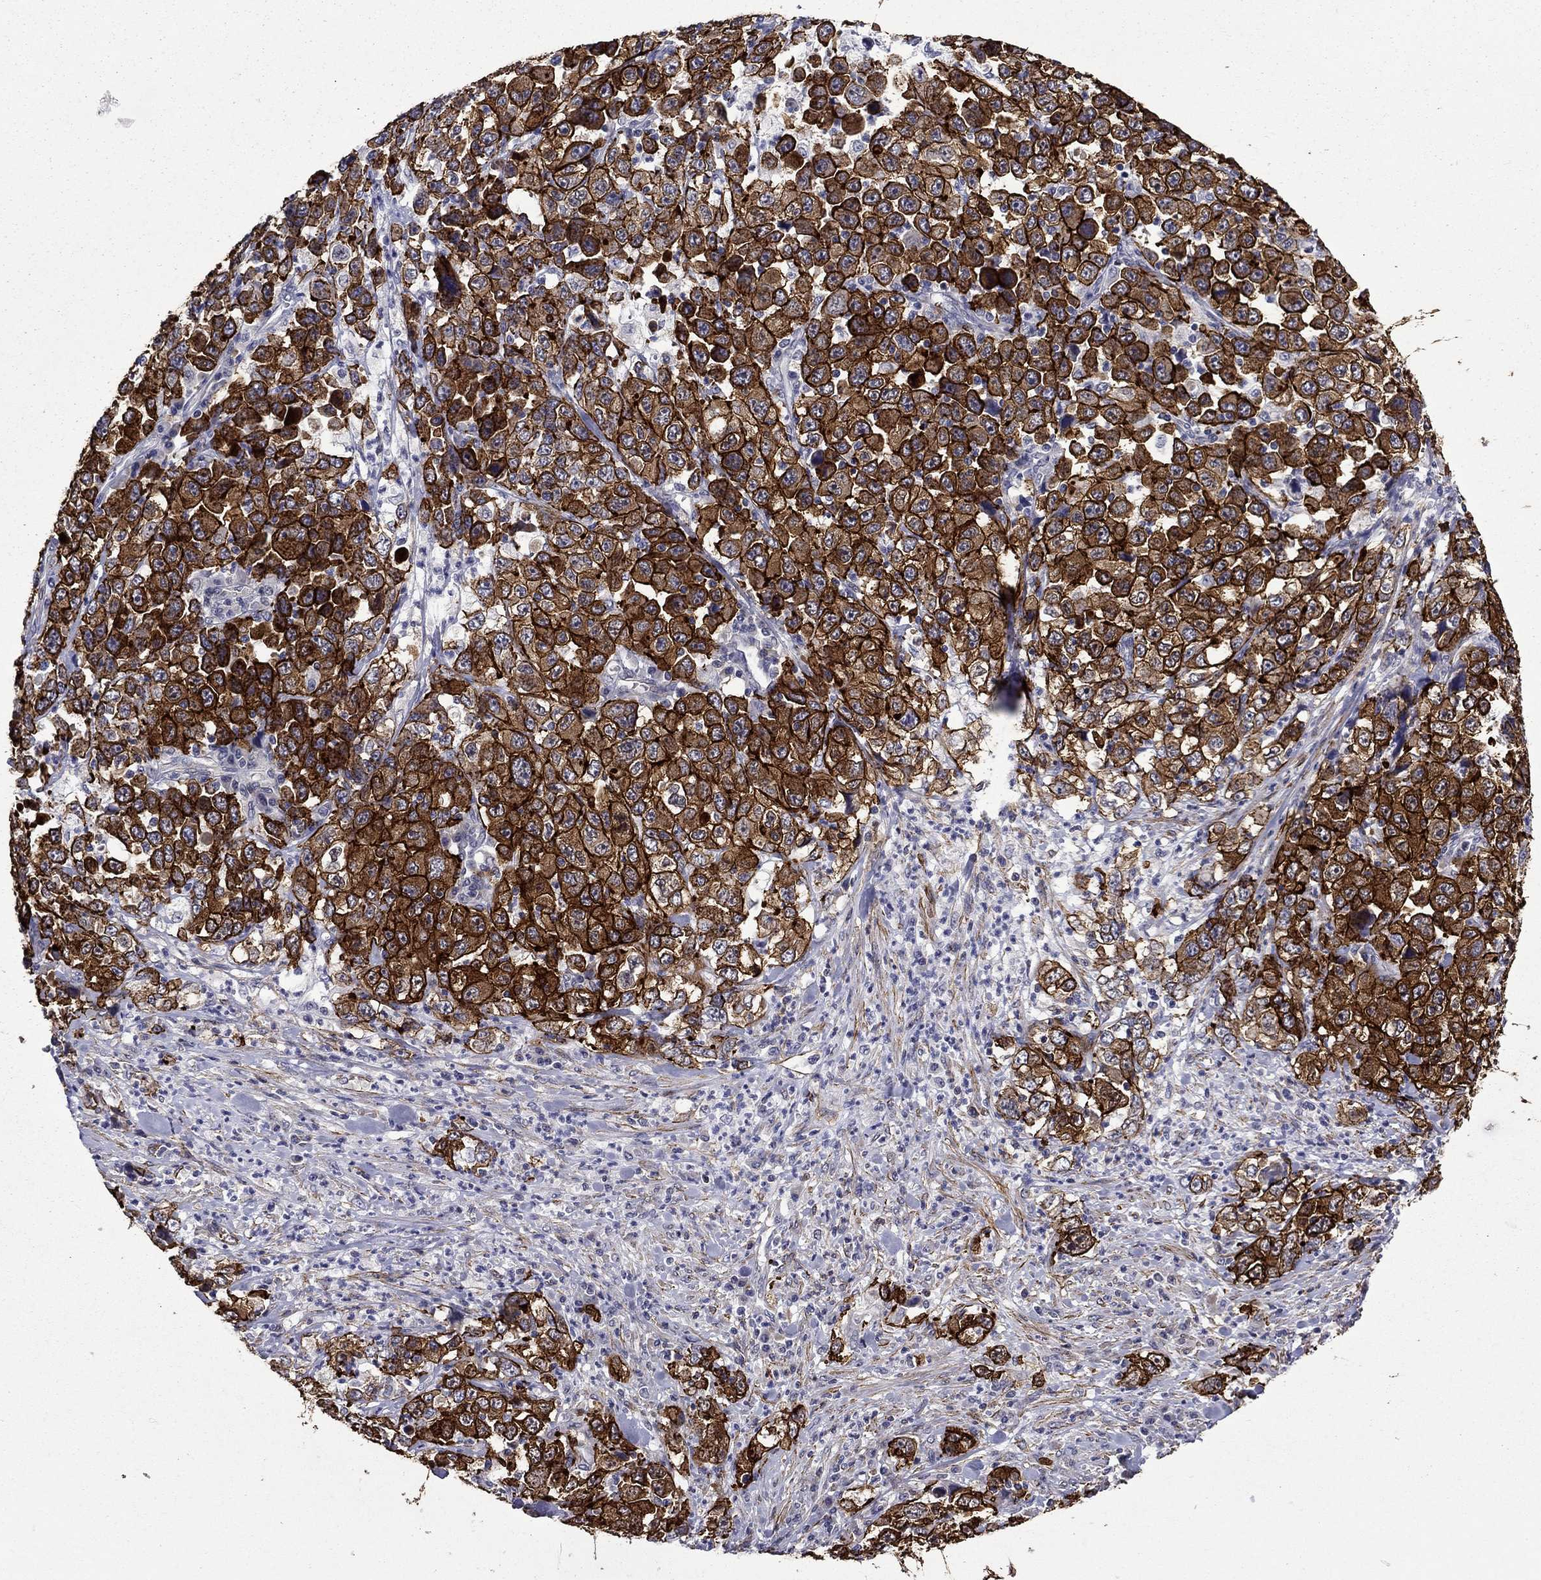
{"staining": {"intensity": "strong", "quantity": ">75%", "location": "cytoplasmic/membranous"}, "tissue": "stomach cancer", "cell_type": "Tumor cells", "image_type": "cancer", "snomed": [{"axis": "morphology", "description": "Normal tissue, NOS"}, {"axis": "morphology", "description": "Adenocarcinoma, NOS"}, {"axis": "topography", "description": "Stomach, upper"}, {"axis": "topography", "description": "Stomach"}], "caption": "This micrograph reveals stomach cancer stained with immunohistochemistry (IHC) to label a protein in brown. The cytoplasmic/membranous of tumor cells show strong positivity for the protein. Nuclei are counter-stained blue.", "gene": "LMO7", "patient": {"sex": "male", "age": 59}}